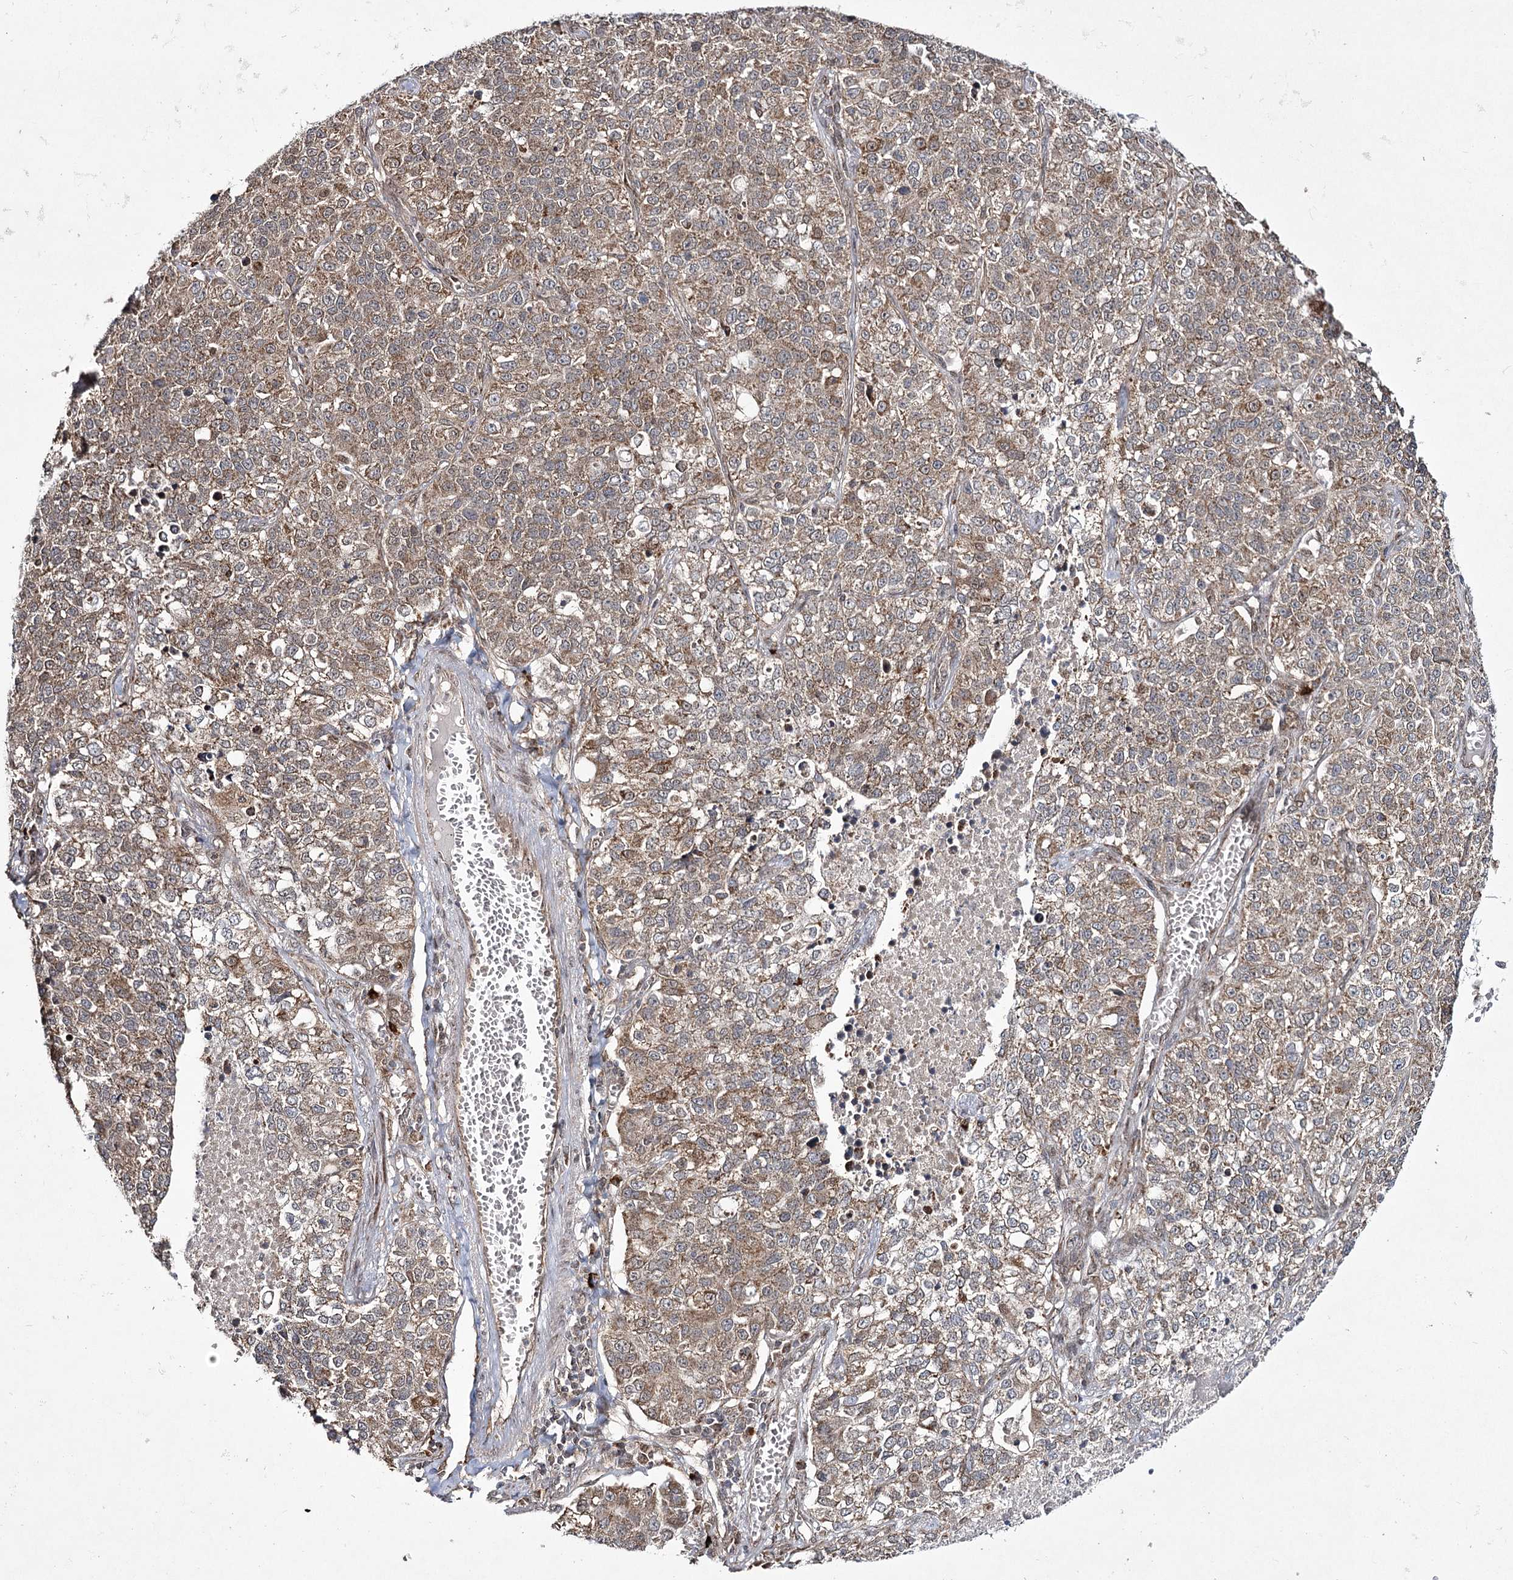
{"staining": {"intensity": "moderate", "quantity": "25%-75%", "location": "cytoplasmic/membranous"}, "tissue": "lung cancer", "cell_type": "Tumor cells", "image_type": "cancer", "snomed": [{"axis": "morphology", "description": "Adenocarcinoma, NOS"}, {"axis": "topography", "description": "Lung"}], "caption": "Protein expression analysis of human lung cancer (adenocarcinoma) reveals moderate cytoplasmic/membranous expression in approximately 25%-75% of tumor cells.", "gene": "TRNT1", "patient": {"sex": "male", "age": 49}}